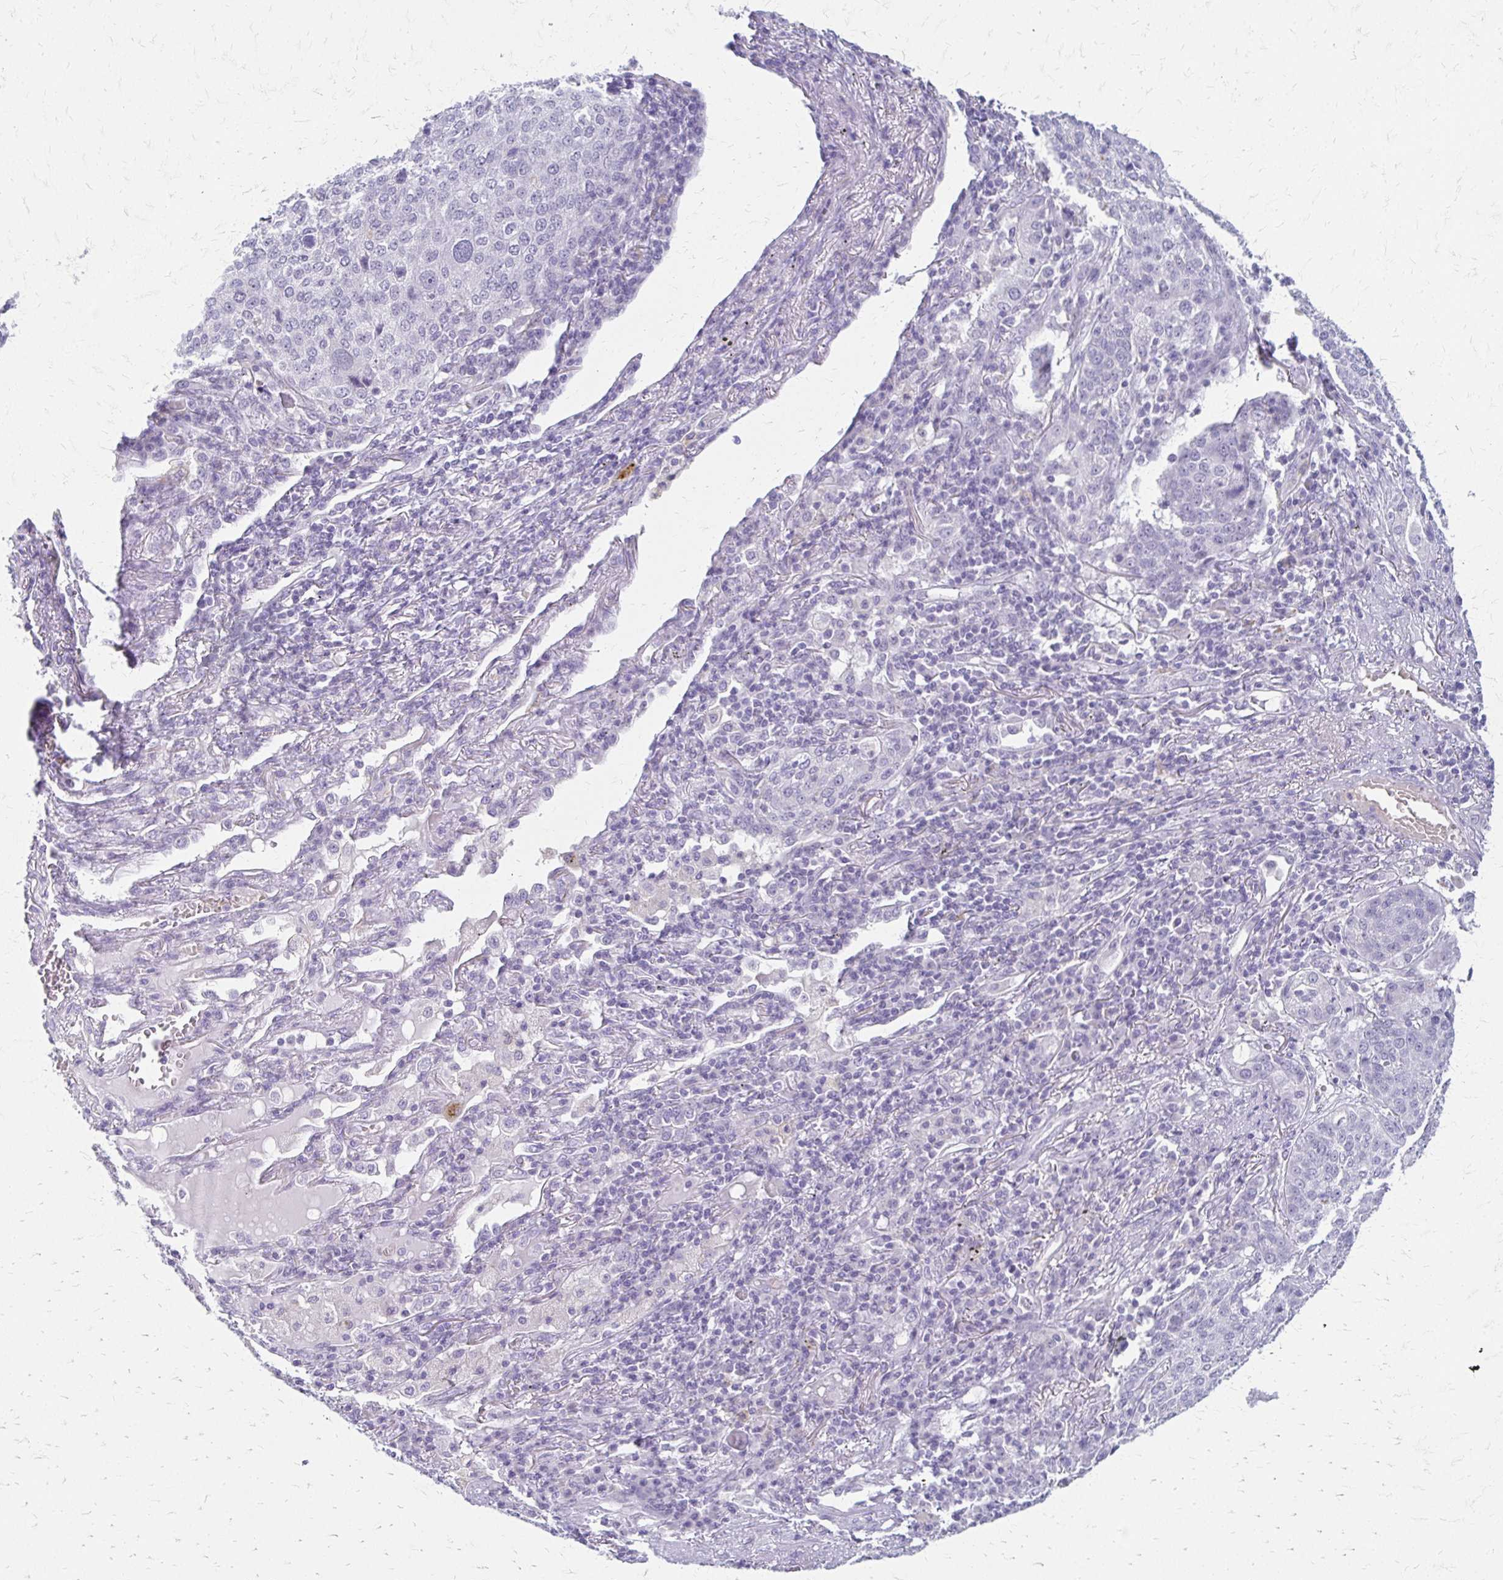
{"staining": {"intensity": "negative", "quantity": "none", "location": "none"}, "tissue": "lung cancer", "cell_type": "Tumor cells", "image_type": "cancer", "snomed": [{"axis": "morphology", "description": "Squamous cell carcinoma, NOS"}, {"axis": "topography", "description": "Lung"}], "caption": "Tumor cells are negative for brown protein staining in squamous cell carcinoma (lung). Nuclei are stained in blue.", "gene": "ACP5", "patient": {"sex": "male", "age": 63}}